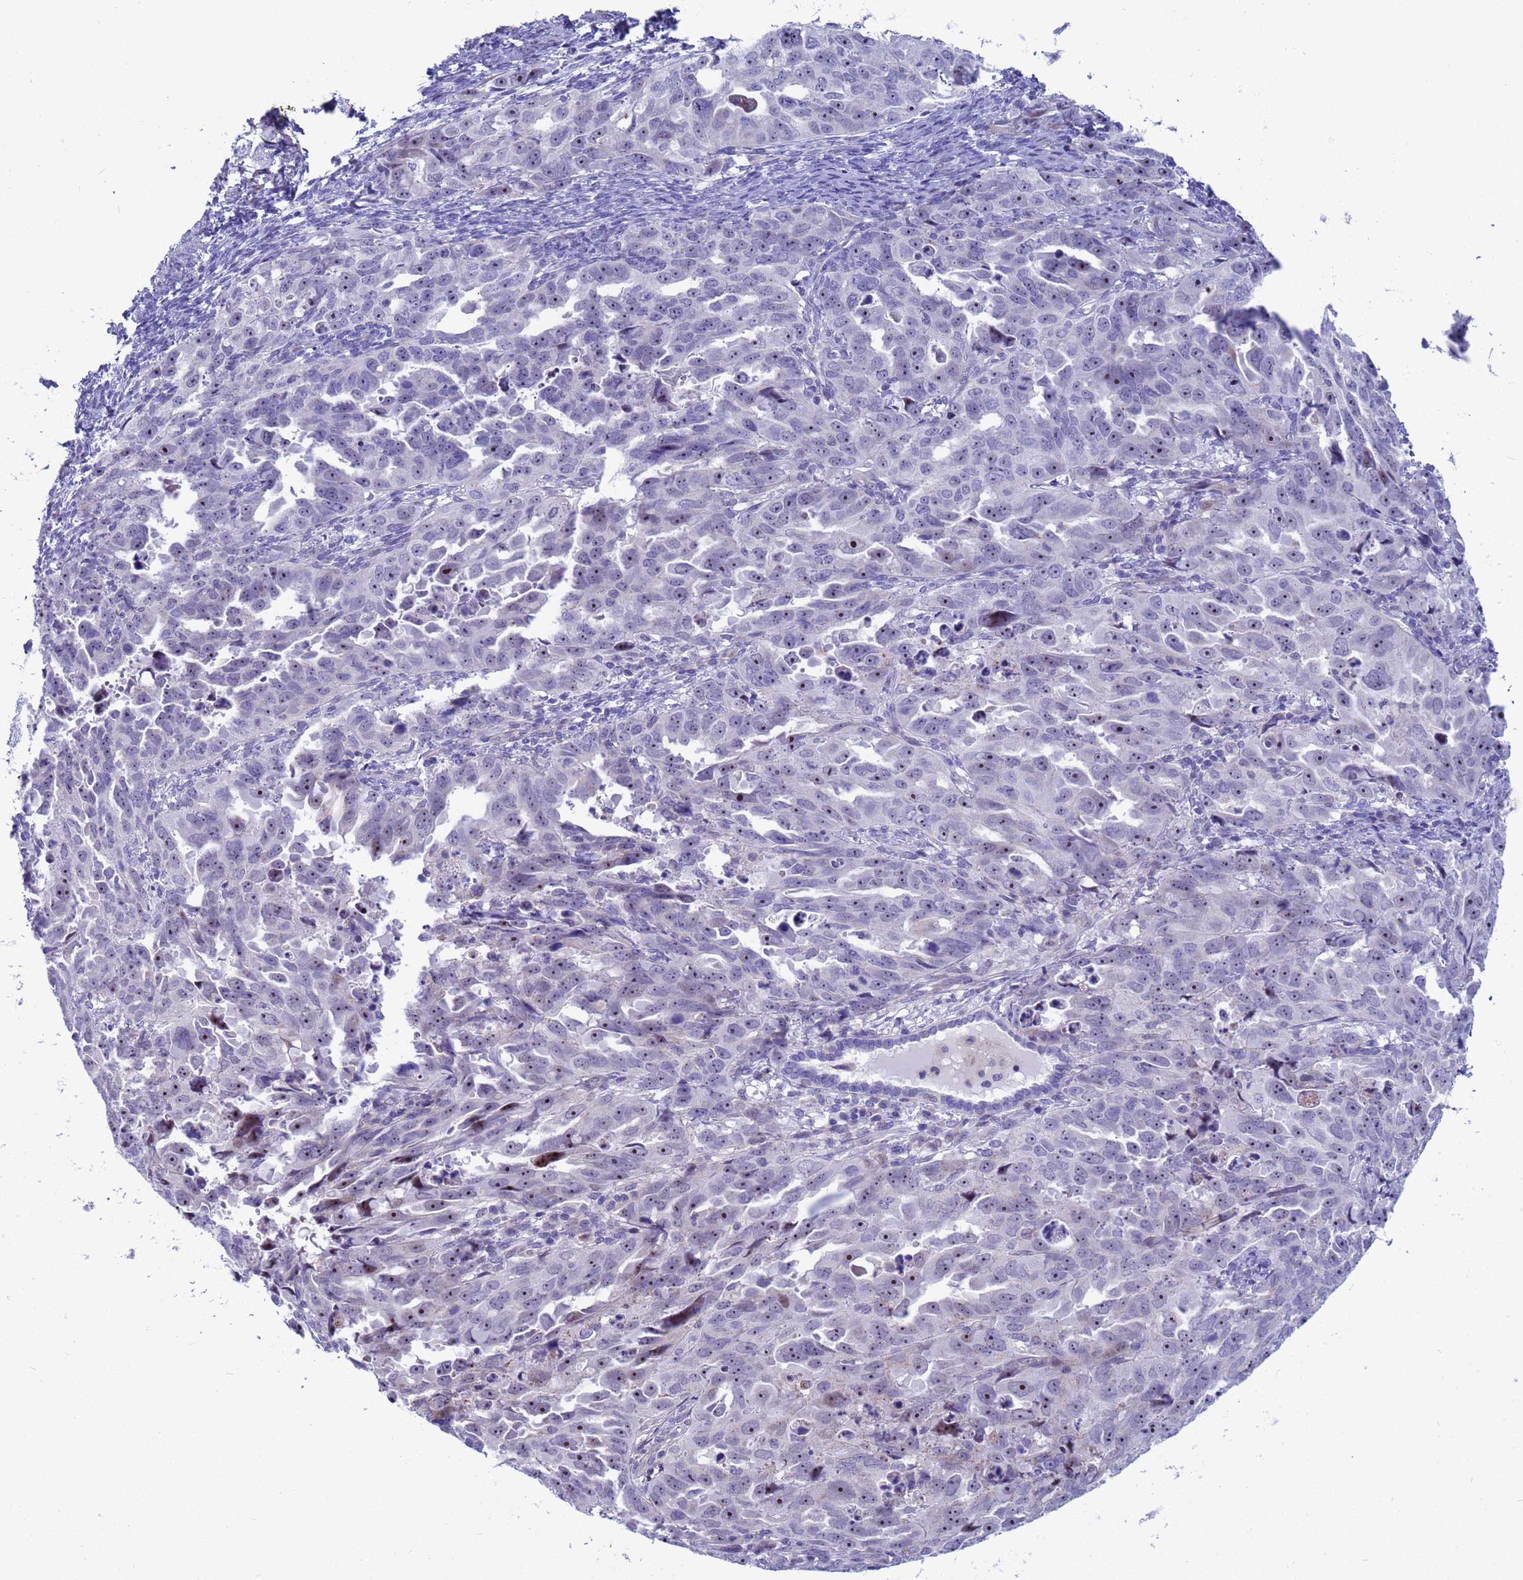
{"staining": {"intensity": "strong", "quantity": "<25%", "location": "nuclear"}, "tissue": "endometrial cancer", "cell_type": "Tumor cells", "image_type": "cancer", "snomed": [{"axis": "morphology", "description": "Adenocarcinoma, NOS"}, {"axis": "topography", "description": "Endometrium"}], "caption": "Immunohistochemistry (IHC) micrograph of neoplastic tissue: adenocarcinoma (endometrial) stained using immunohistochemistry (IHC) demonstrates medium levels of strong protein expression localized specifically in the nuclear of tumor cells, appearing as a nuclear brown color.", "gene": "LRATD1", "patient": {"sex": "female", "age": 65}}